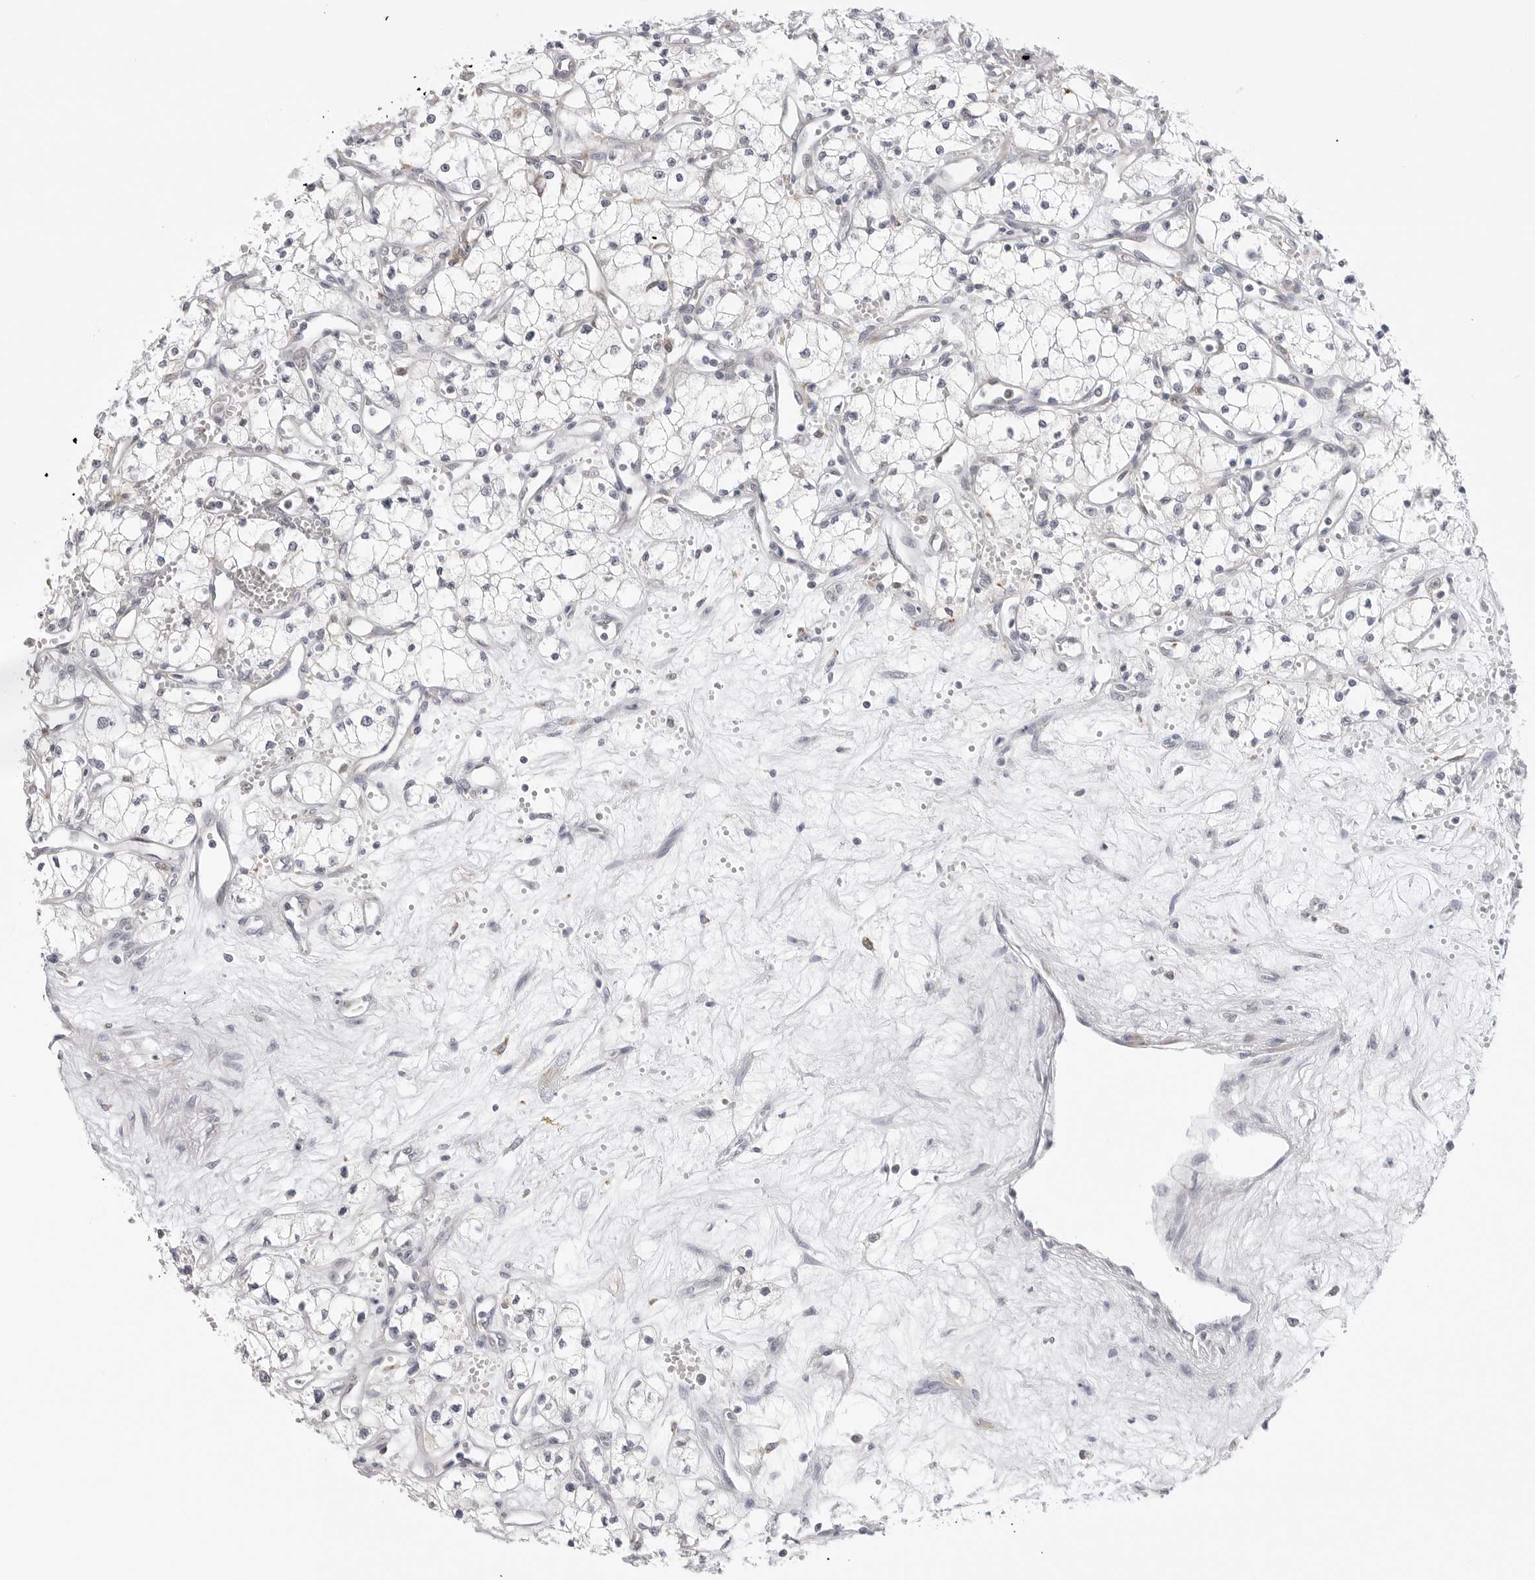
{"staining": {"intensity": "negative", "quantity": "none", "location": "none"}, "tissue": "renal cancer", "cell_type": "Tumor cells", "image_type": "cancer", "snomed": [{"axis": "morphology", "description": "Adenocarcinoma, NOS"}, {"axis": "topography", "description": "Kidney"}], "caption": "There is no significant staining in tumor cells of renal cancer. Brightfield microscopy of IHC stained with DAB (3,3'-diaminobenzidine) (brown) and hematoxylin (blue), captured at high magnification.", "gene": "RPN1", "patient": {"sex": "male", "age": 59}}